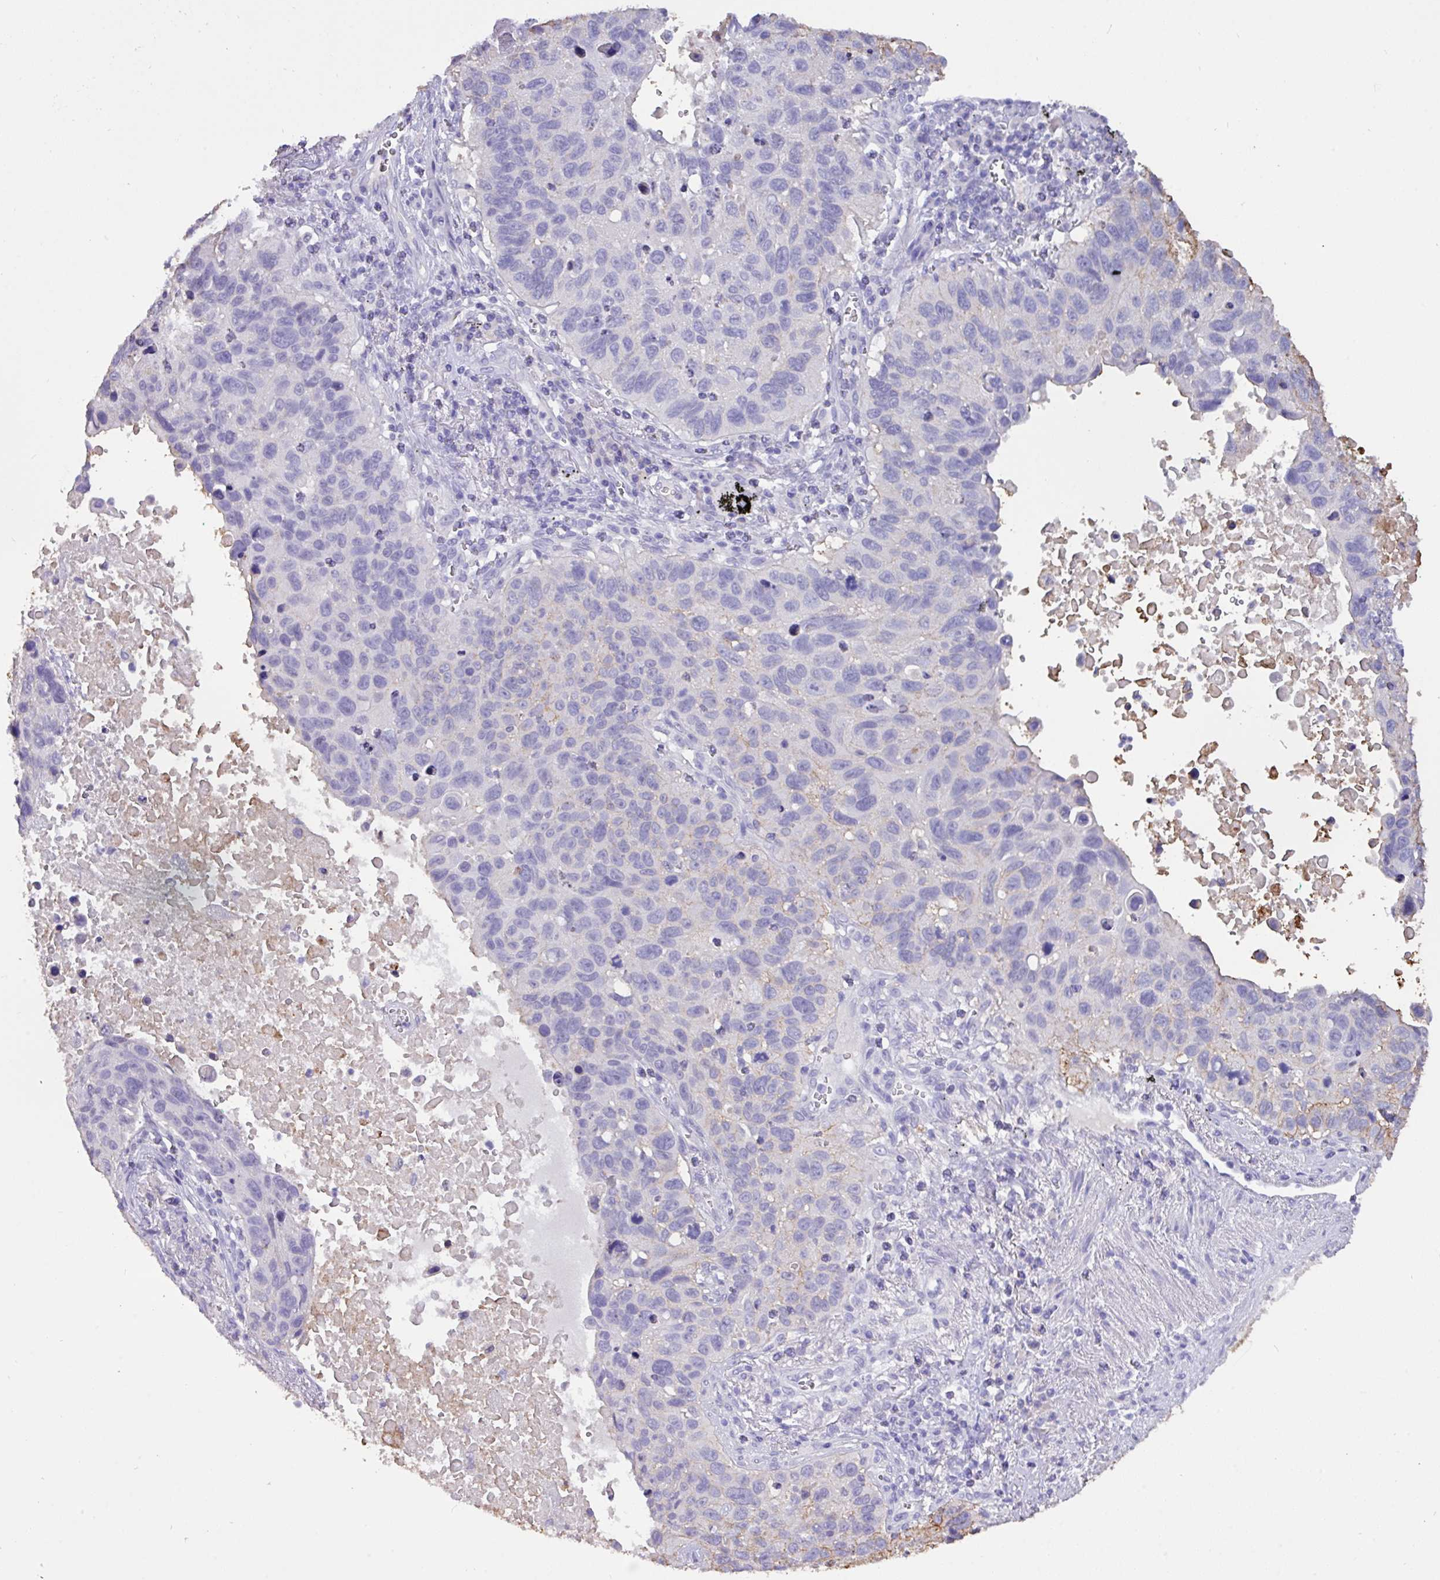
{"staining": {"intensity": "moderate", "quantity": "<25%", "location": "cytoplasmic/membranous"}, "tissue": "lung cancer", "cell_type": "Tumor cells", "image_type": "cancer", "snomed": [{"axis": "morphology", "description": "Squamous cell carcinoma, NOS"}, {"axis": "topography", "description": "Lung"}], "caption": "IHC image of neoplastic tissue: lung cancer stained using immunohistochemistry shows low levels of moderate protein expression localized specifically in the cytoplasmic/membranous of tumor cells, appearing as a cytoplasmic/membranous brown color.", "gene": "EPCAM", "patient": {"sex": "male", "age": 66}}